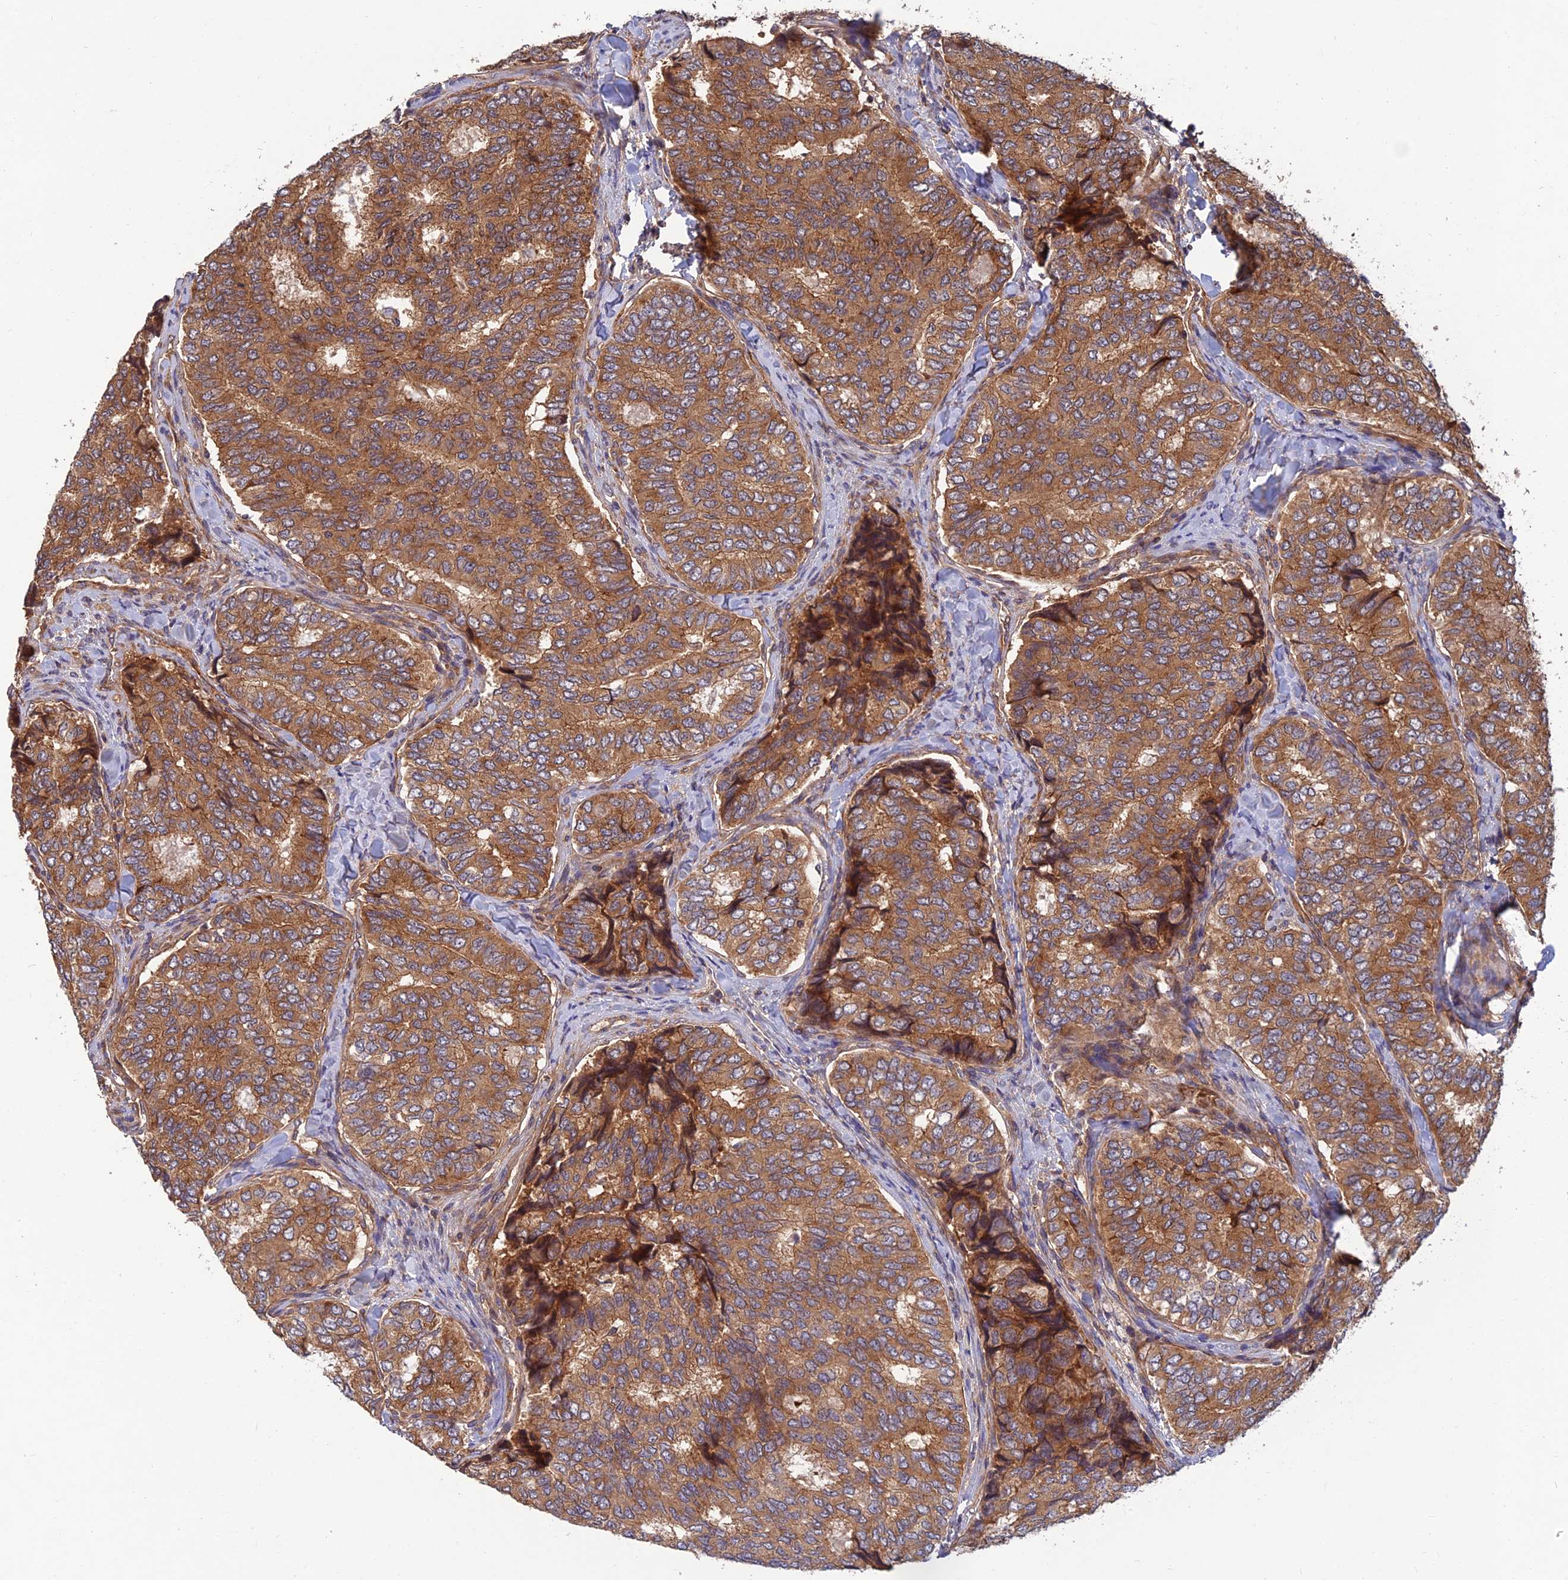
{"staining": {"intensity": "moderate", "quantity": ">75%", "location": "cytoplasmic/membranous"}, "tissue": "thyroid cancer", "cell_type": "Tumor cells", "image_type": "cancer", "snomed": [{"axis": "morphology", "description": "Papillary adenocarcinoma, NOS"}, {"axis": "topography", "description": "Thyroid gland"}], "caption": "Human thyroid papillary adenocarcinoma stained for a protein (brown) exhibits moderate cytoplasmic/membranous positive positivity in approximately >75% of tumor cells.", "gene": "RELCH", "patient": {"sex": "female", "age": 35}}